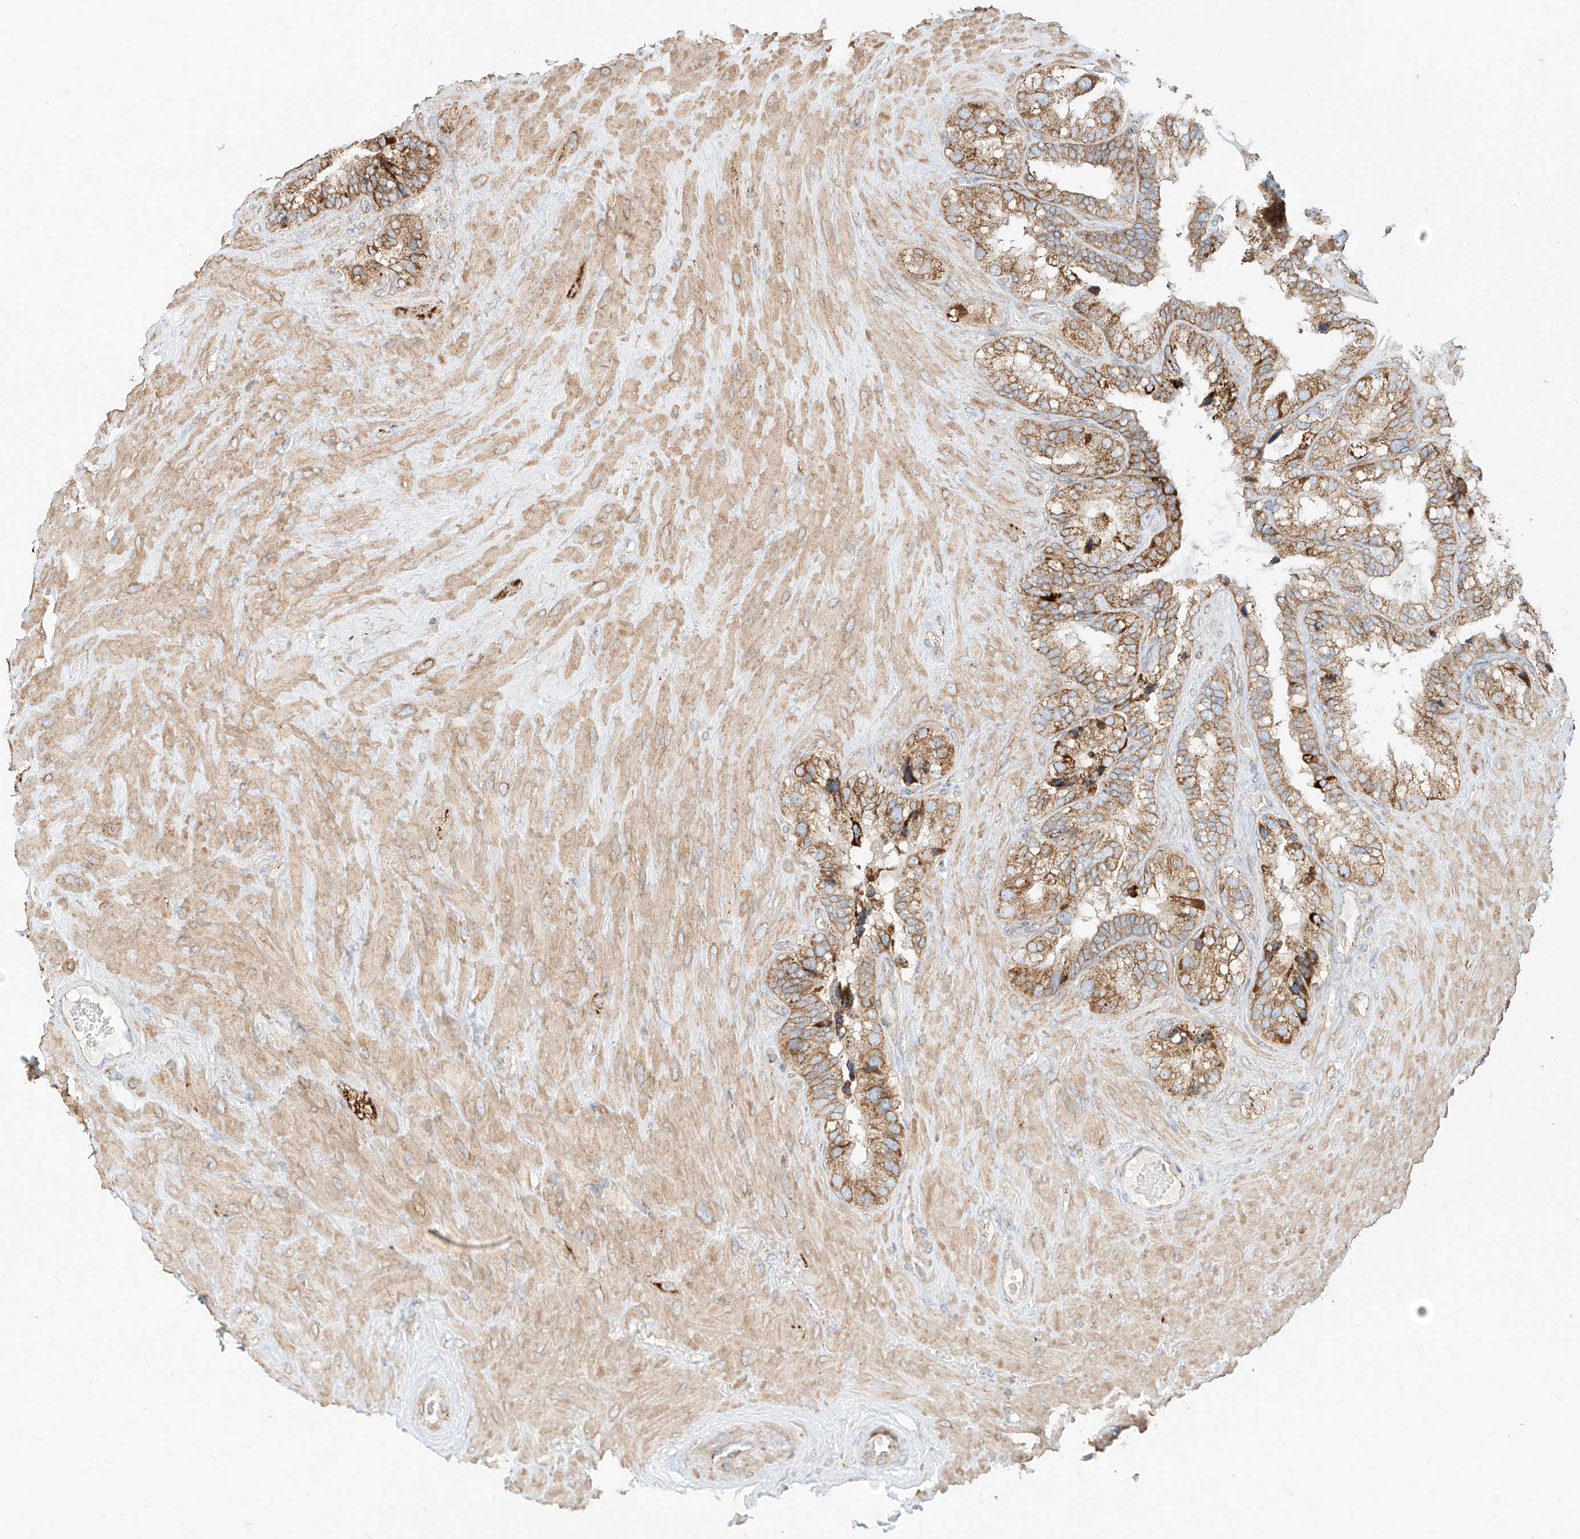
{"staining": {"intensity": "moderate", "quantity": ">75%", "location": "cytoplasmic/membranous"}, "tissue": "seminal vesicle", "cell_type": "Glandular cells", "image_type": "normal", "snomed": [{"axis": "morphology", "description": "Normal tissue, NOS"}, {"axis": "topography", "description": "Prostate"}, {"axis": "topography", "description": "Seminal veicle"}], "caption": "A high-resolution image shows immunohistochemistry (IHC) staining of normal seminal vesicle, which shows moderate cytoplasmic/membranous positivity in about >75% of glandular cells.", "gene": "PLCL1", "patient": {"sex": "male", "age": 68}}